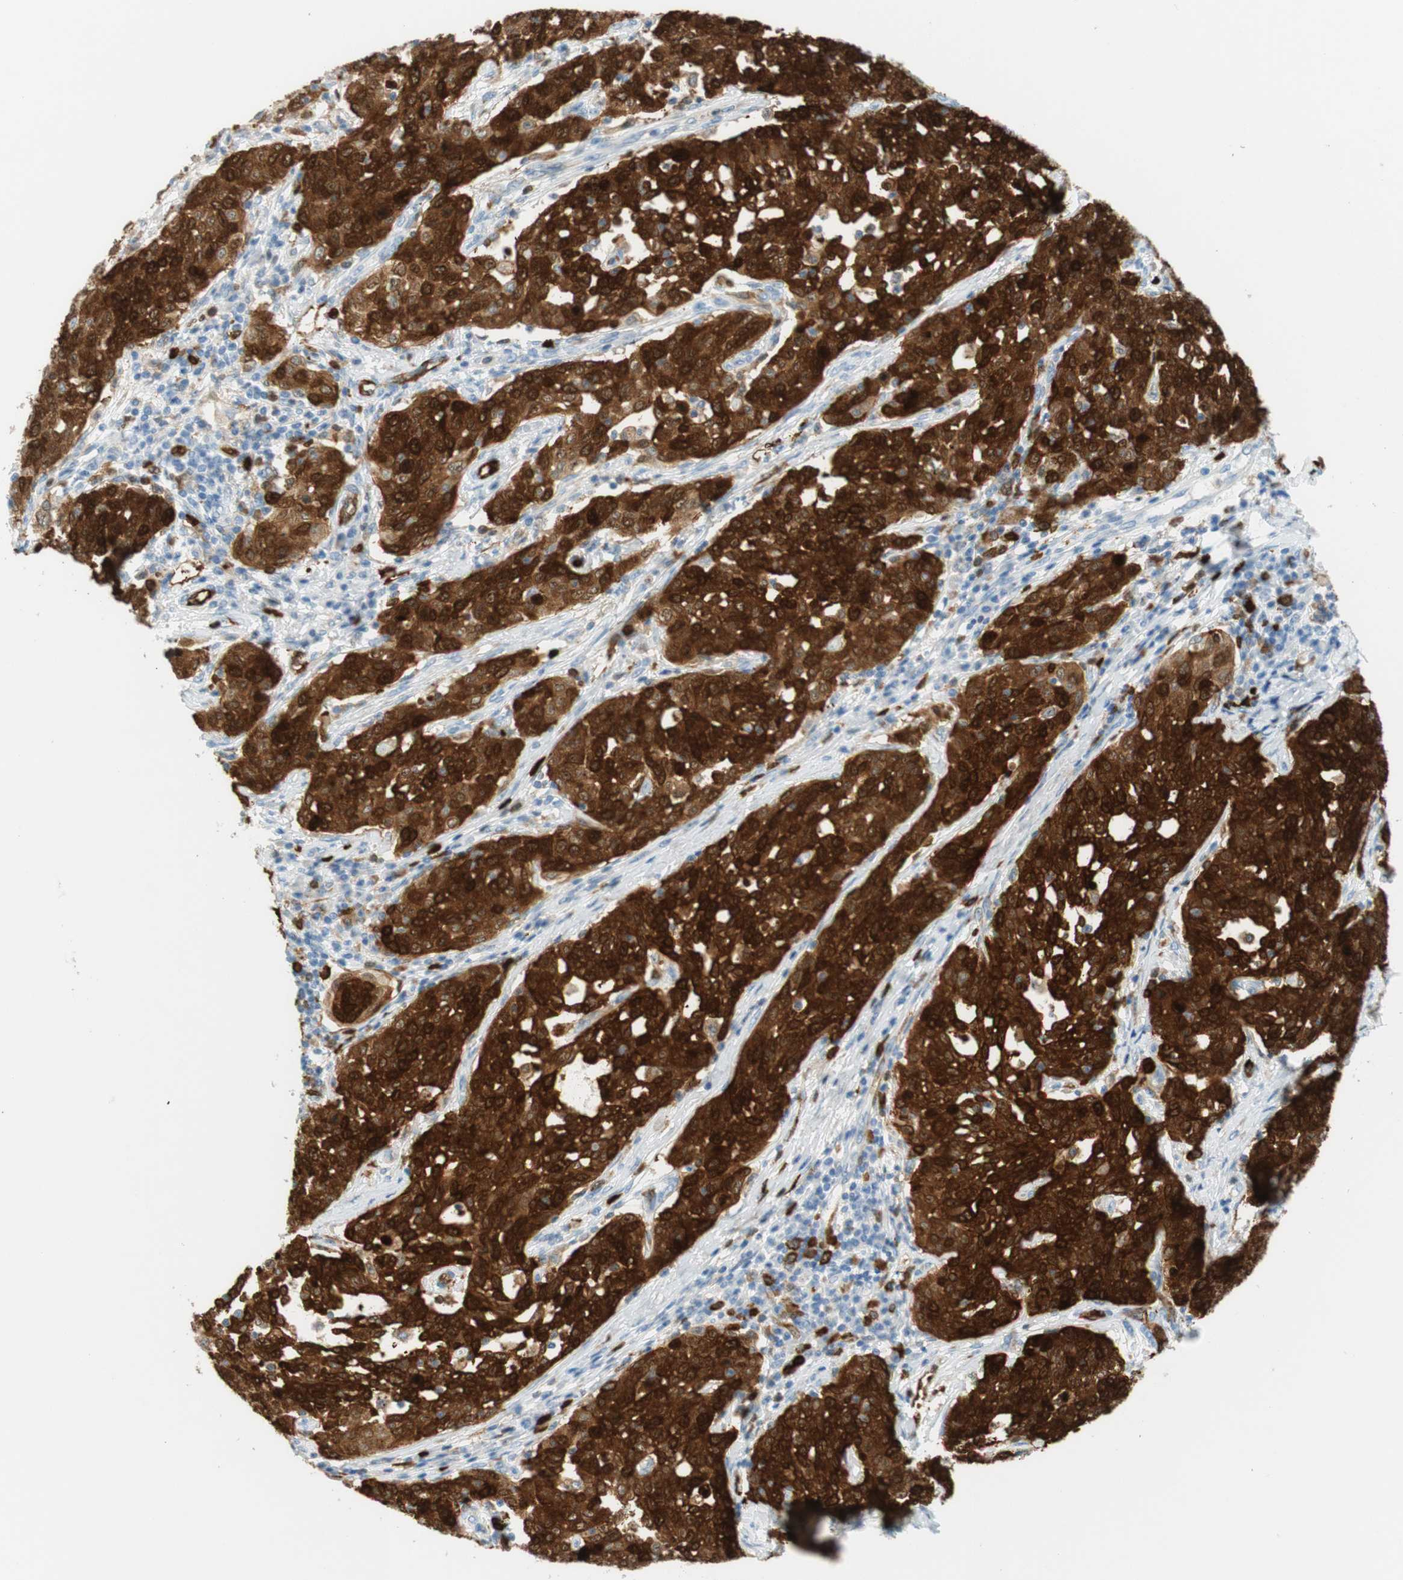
{"staining": {"intensity": "strong", "quantity": ">75%", "location": "cytoplasmic/membranous,nuclear"}, "tissue": "cervical cancer", "cell_type": "Tumor cells", "image_type": "cancer", "snomed": [{"axis": "morphology", "description": "Squamous cell carcinoma, NOS"}, {"axis": "topography", "description": "Cervix"}], "caption": "High-power microscopy captured an IHC histopathology image of squamous cell carcinoma (cervical), revealing strong cytoplasmic/membranous and nuclear positivity in approximately >75% of tumor cells.", "gene": "STMN1", "patient": {"sex": "female", "age": 34}}